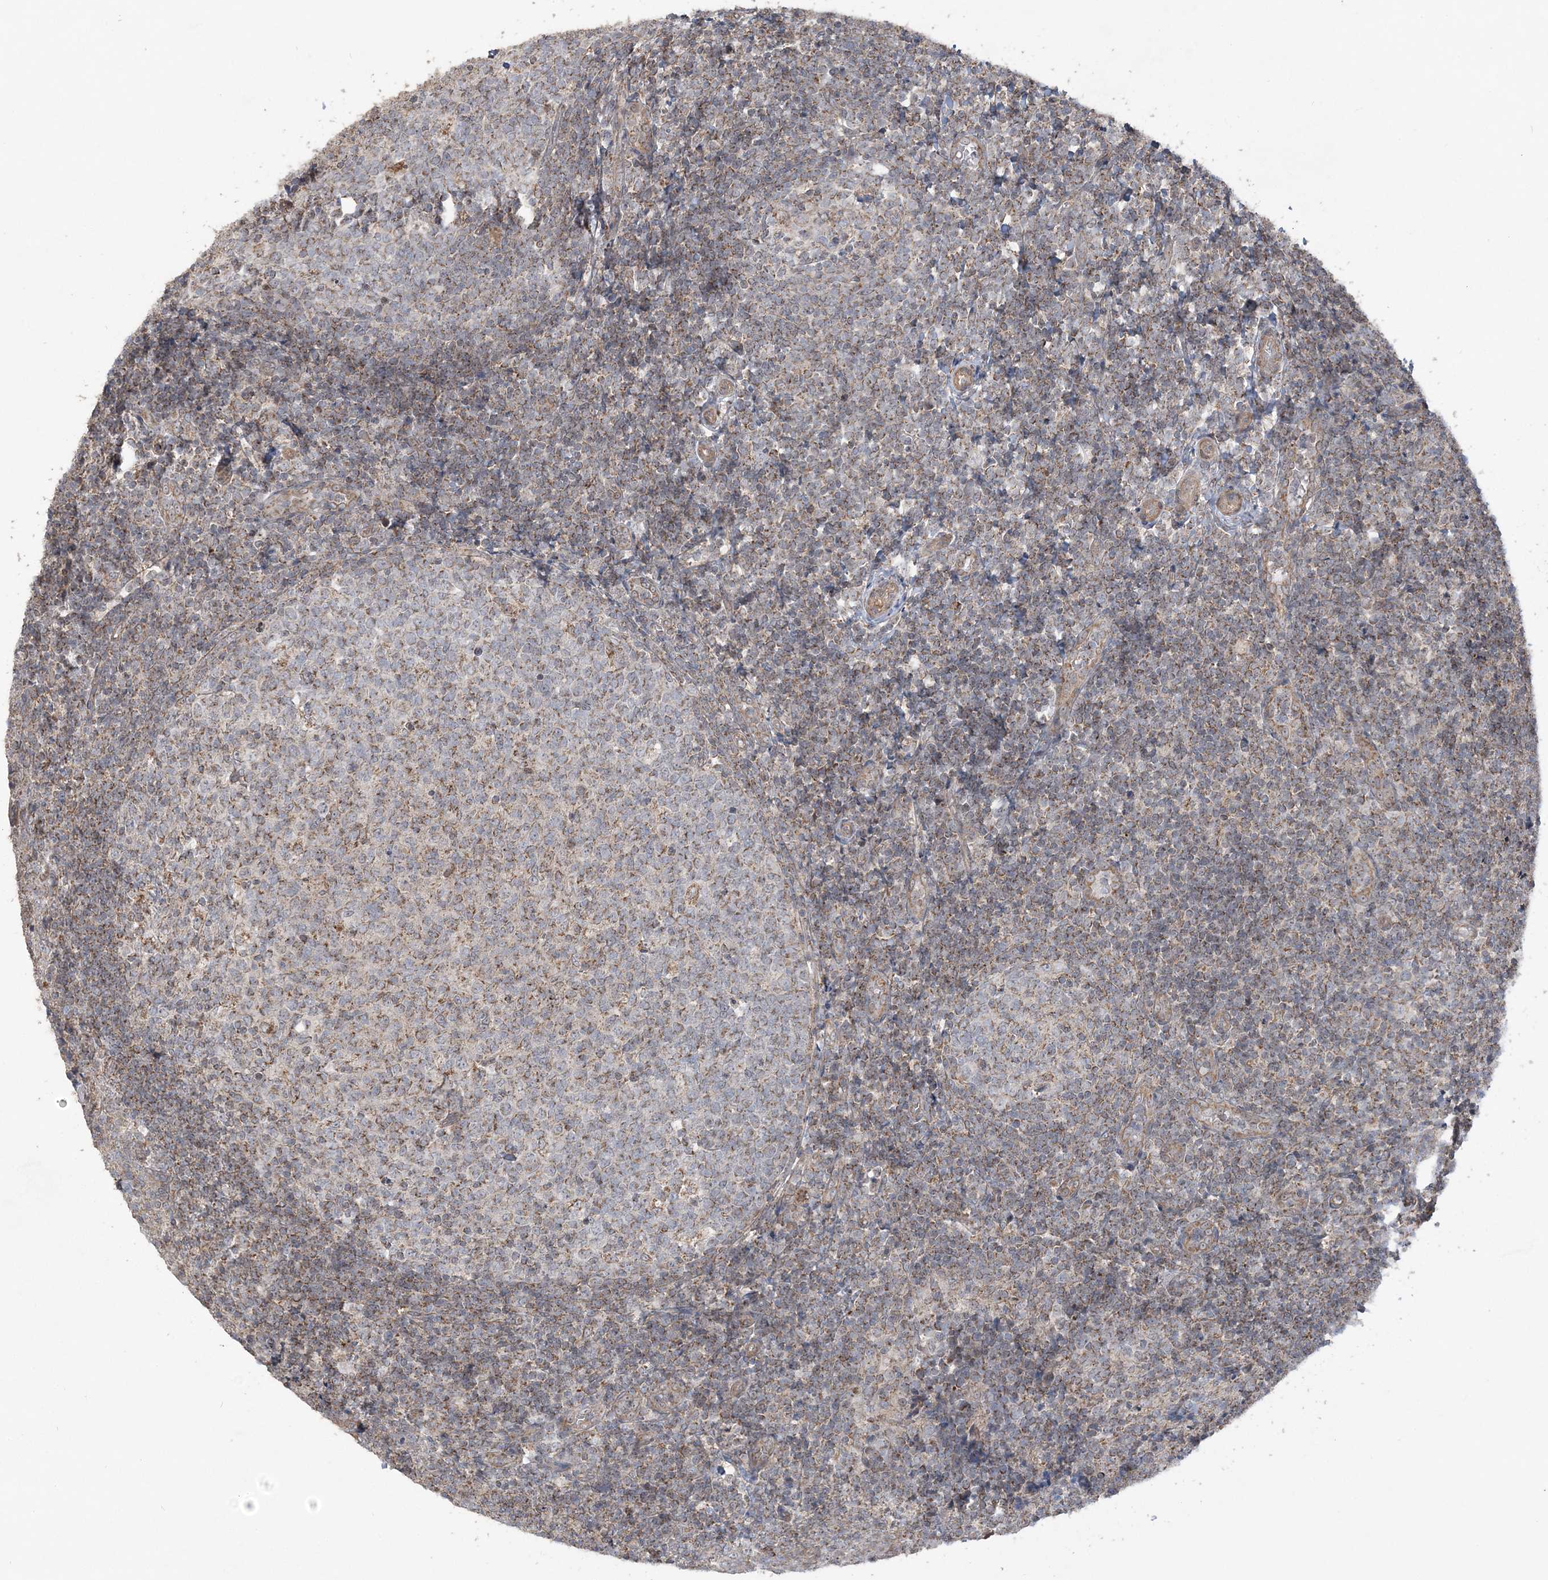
{"staining": {"intensity": "moderate", "quantity": "25%-75%", "location": "cytoplasmic/membranous"}, "tissue": "tonsil", "cell_type": "Germinal center cells", "image_type": "normal", "snomed": [{"axis": "morphology", "description": "Normal tissue, NOS"}, {"axis": "topography", "description": "Tonsil"}], "caption": "Immunohistochemical staining of unremarkable human tonsil demonstrates medium levels of moderate cytoplasmic/membranous expression in about 25%-75% of germinal center cells. (Stains: DAB (3,3'-diaminobenzidine) in brown, nuclei in blue, Microscopy: brightfield microscopy at high magnification).", "gene": "SCLT1", "patient": {"sex": "female", "age": 19}}